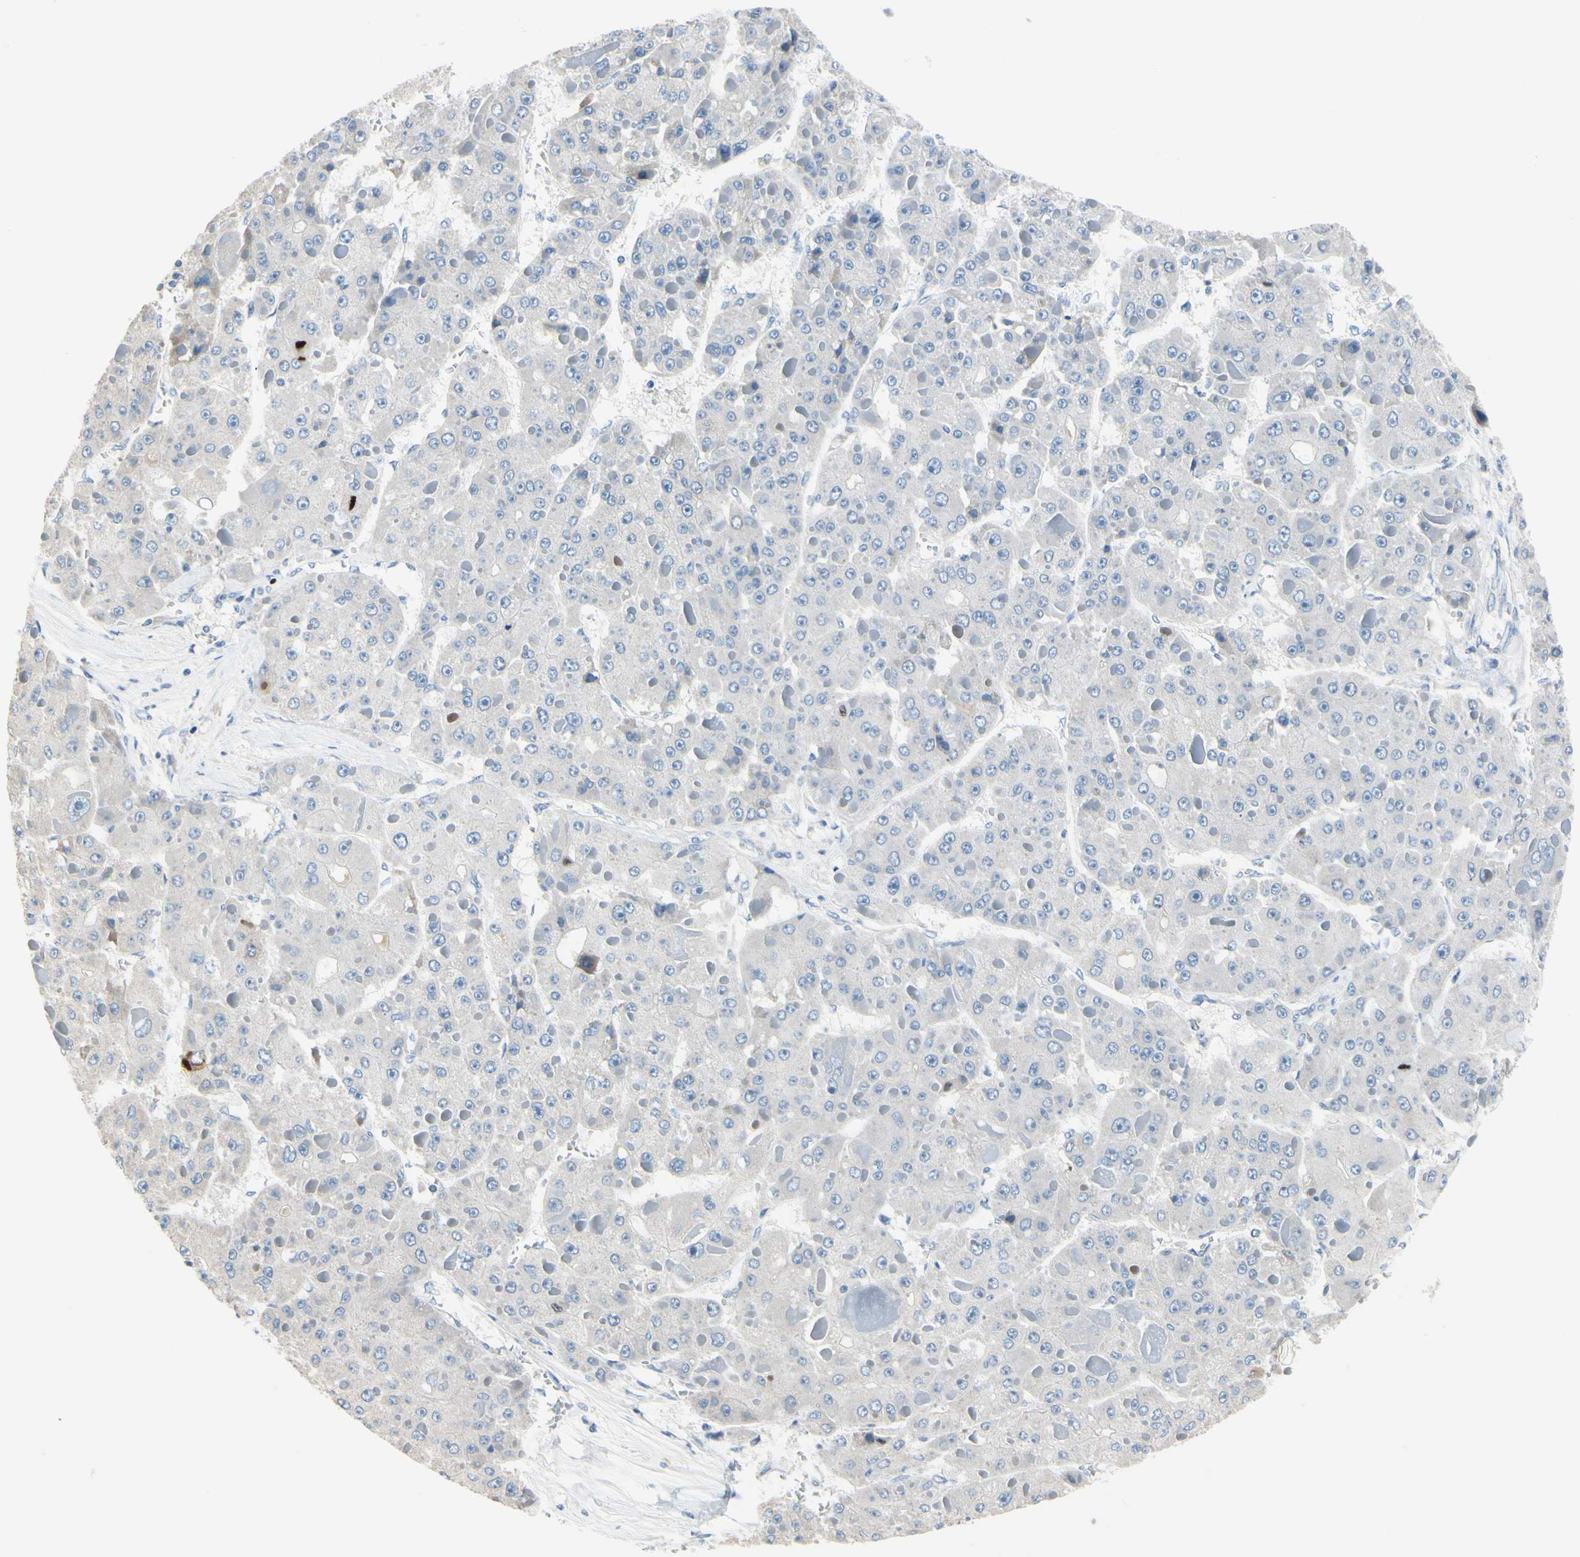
{"staining": {"intensity": "negative", "quantity": "none", "location": "none"}, "tissue": "liver cancer", "cell_type": "Tumor cells", "image_type": "cancer", "snomed": [{"axis": "morphology", "description": "Carcinoma, Hepatocellular, NOS"}, {"axis": "topography", "description": "Liver"}], "caption": "Image shows no significant protein expression in tumor cells of liver cancer.", "gene": "CKAP2", "patient": {"sex": "female", "age": 73}}